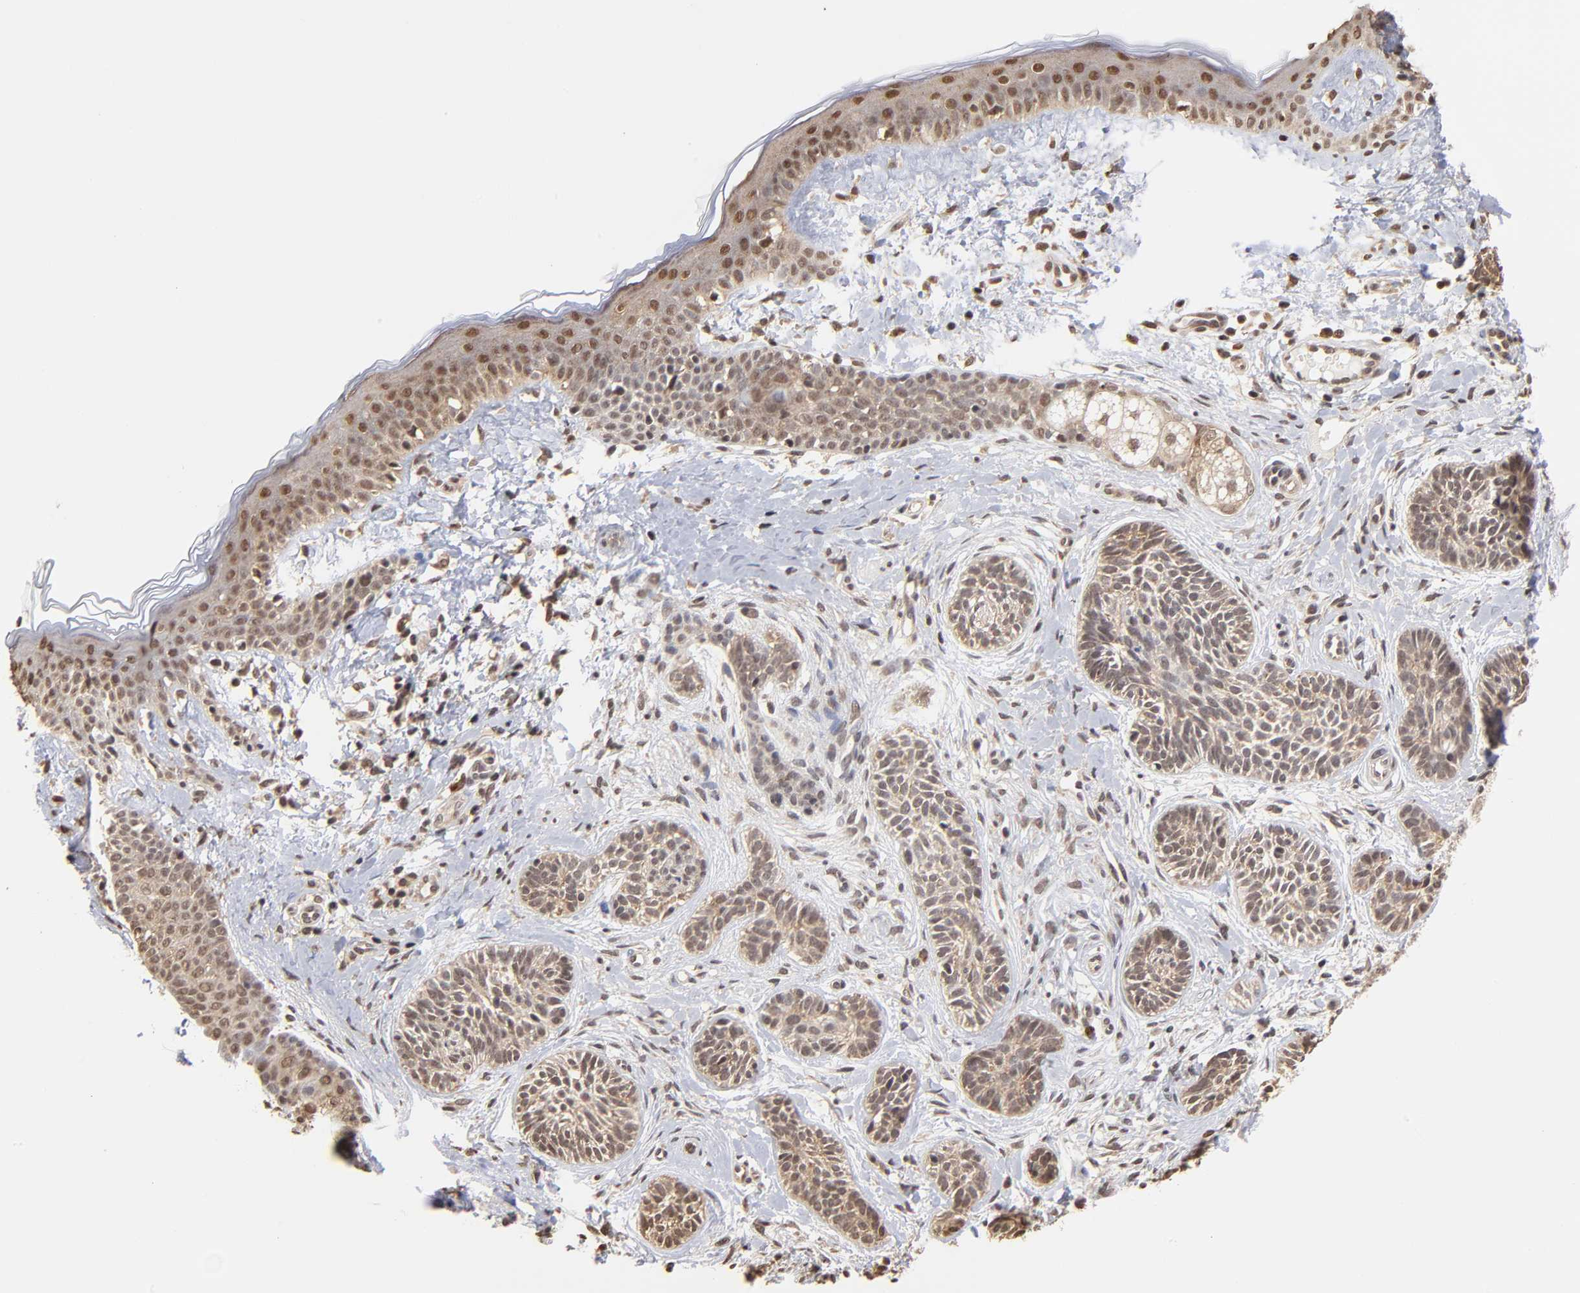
{"staining": {"intensity": "weak", "quantity": "25%-75%", "location": "nuclear"}, "tissue": "skin cancer", "cell_type": "Tumor cells", "image_type": "cancer", "snomed": [{"axis": "morphology", "description": "Normal tissue, NOS"}, {"axis": "morphology", "description": "Basal cell carcinoma"}, {"axis": "topography", "description": "Skin"}], "caption": "A brown stain labels weak nuclear expression of a protein in human skin cancer tumor cells.", "gene": "BRPF1", "patient": {"sex": "male", "age": 63}}